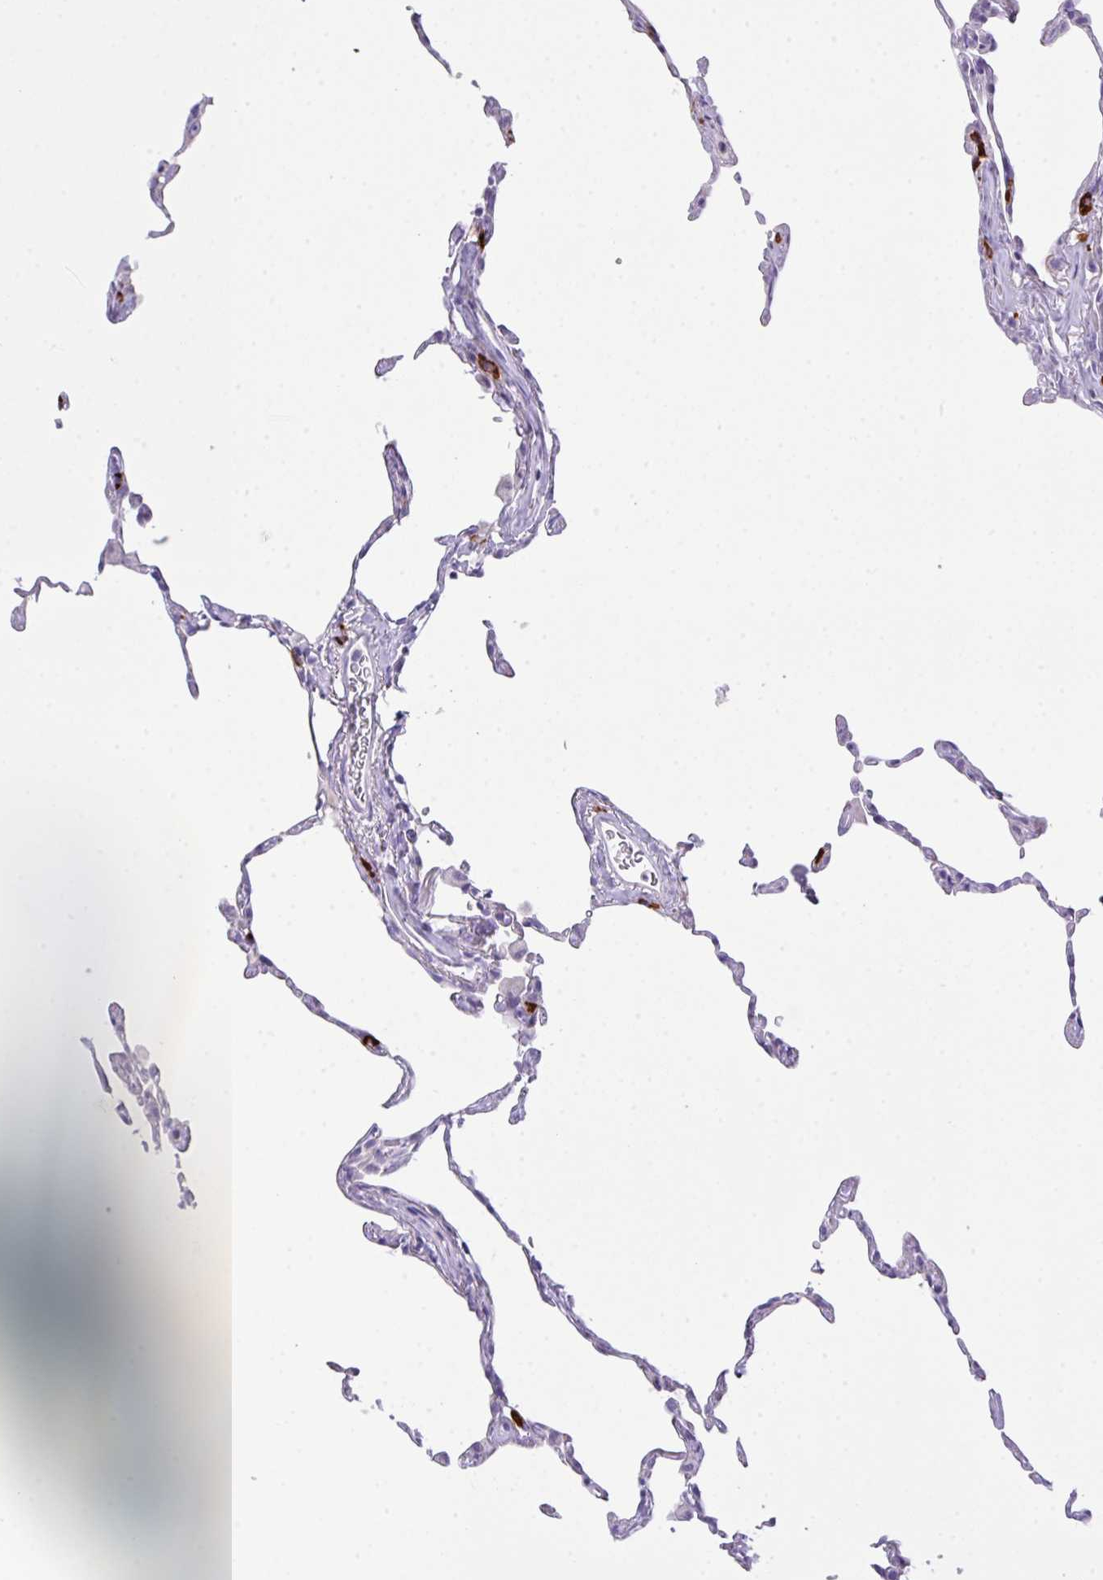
{"staining": {"intensity": "strong", "quantity": "<25%", "location": "cytoplasmic/membranous"}, "tissue": "lung", "cell_type": "Alveolar cells", "image_type": "normal", "snomed": [{"axis": "morphology", "description": "Normal tissue, NOS"}, {"axis": "topography", "description": "Lung"}], "caption": "A high-resolution micrograph shows immunohistochemistry (IHC) staining of unremarkable lung, which reveals strong cytoplasmic/membranous staining in approximately <25% of alveolar cells.", "gene": "CST11", "patient": {"sex": "female", "age": 57}}